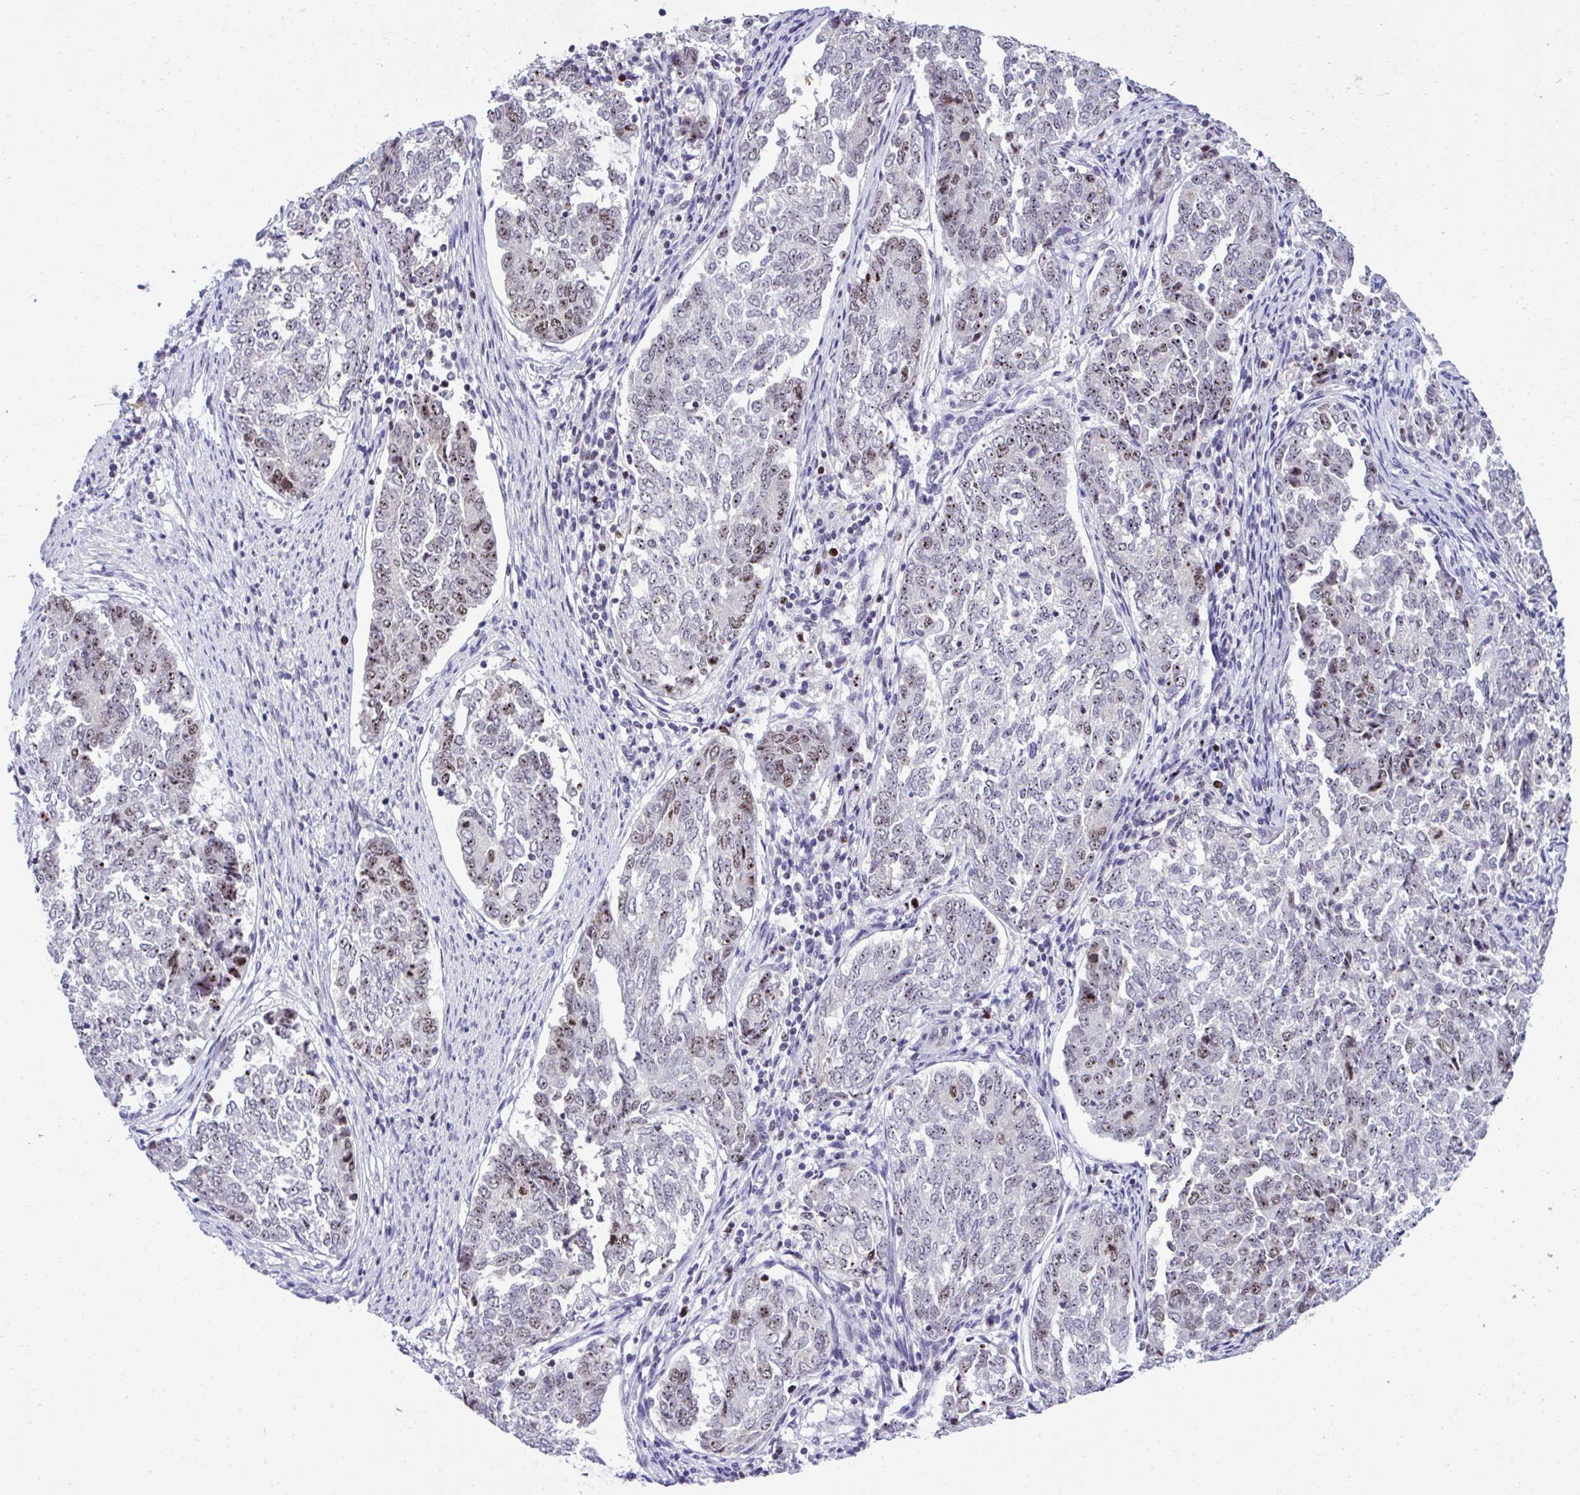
{"staining": {"intensity": "moderate", "quantity": "25%-75%", "location": "nuclear"}, "tissue": "endometrial cancer", "cell_type": "Tumor cells", "image_type": "cancer", "snomed": [{"axis": "morphology", "description": "Adenocarcinoma, NOS"}, {"axis": "topography", "description": "Endometrium"}], "caption": "A photomicrograph showing moderate nuclear positivity in about 25%-75% of tumor cells in endometrial cancer, as visualized by brown immunohistochemical staining.", "gene": "CEP72", "patient": {"sex": "female", "age": 80}}